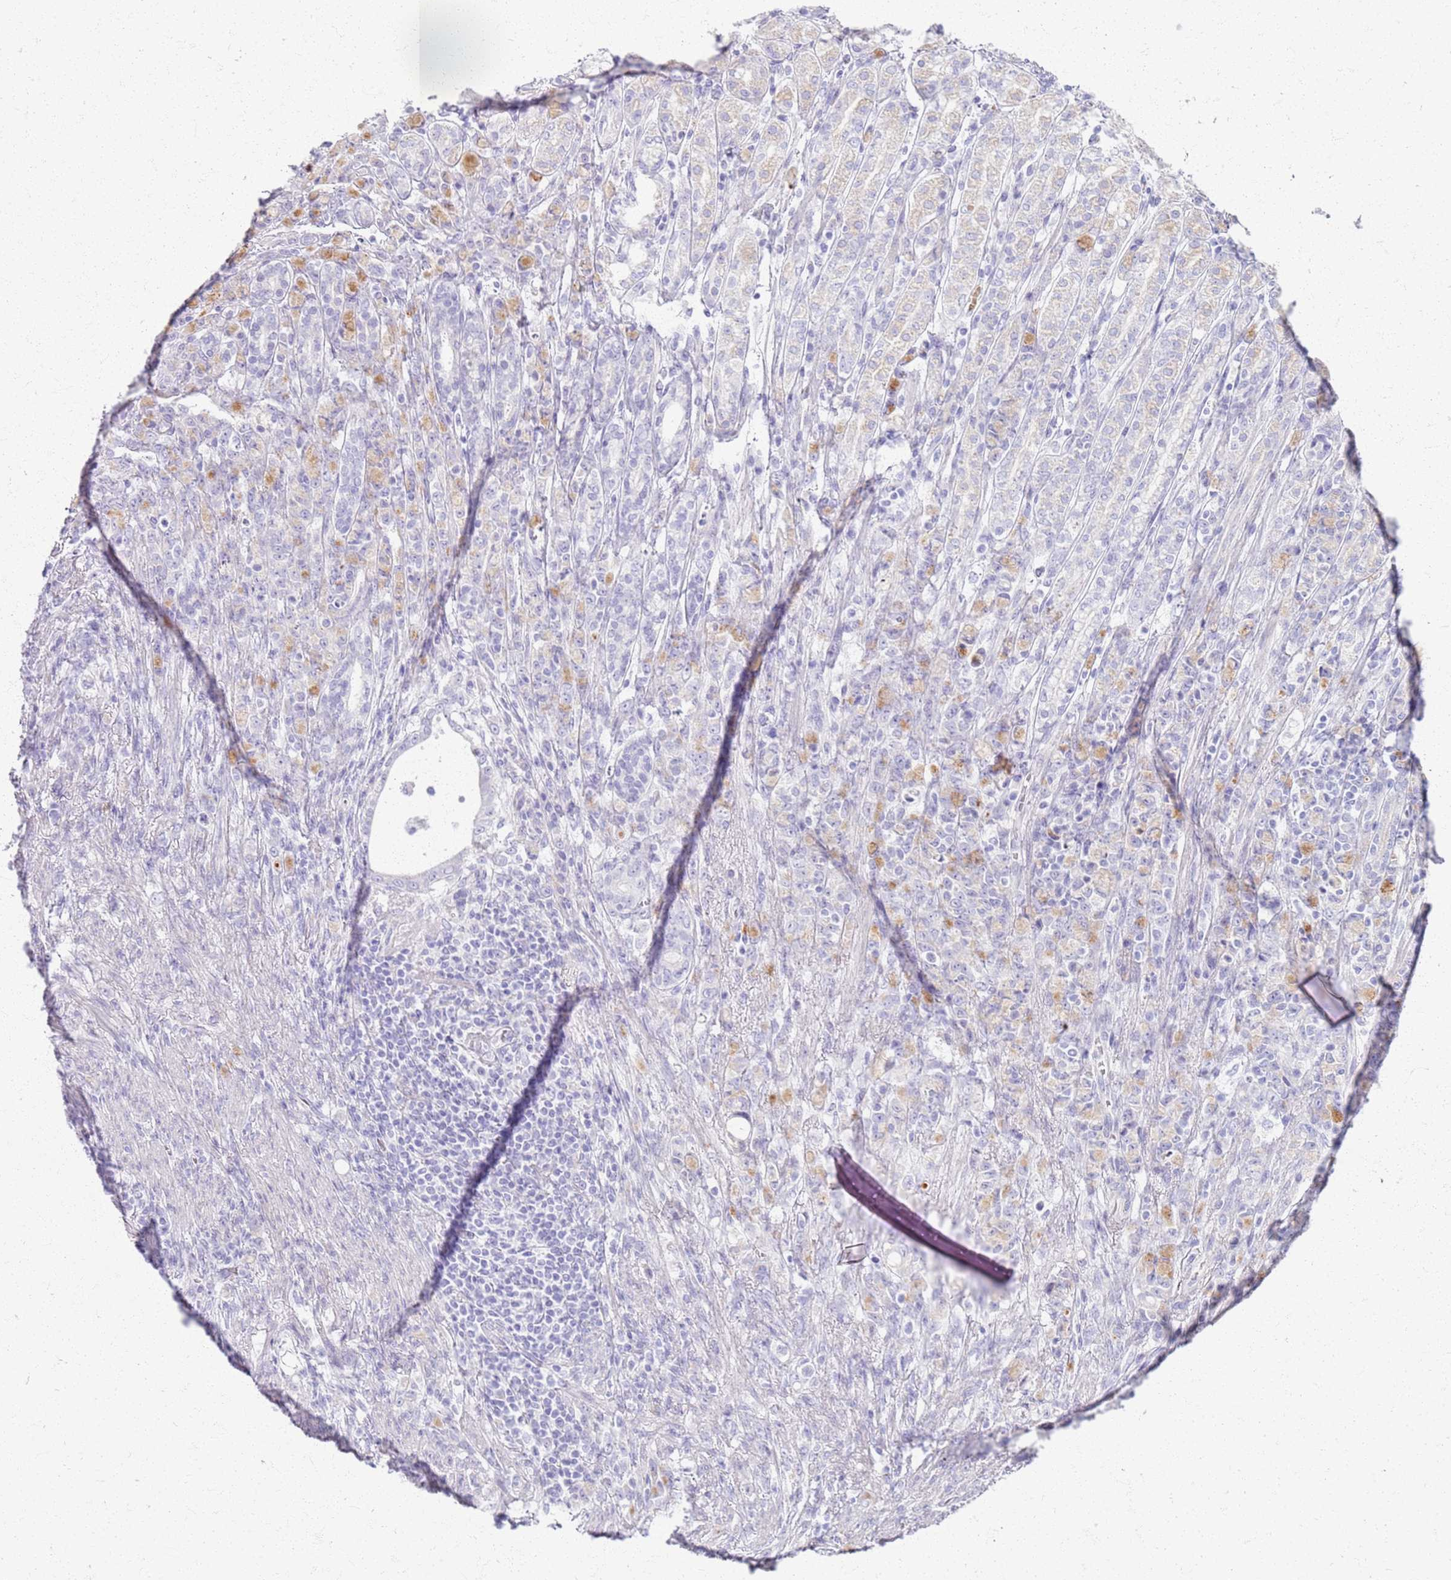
{"staining": {"intensity": "negative", "quantity": "none", "location": "none"}, "tissue": "stomach cancer", "cell_type": "Tumor cells", "image_type": "cancer", "snomed": [{"axis": "morphology", "description": "Adenocarcinoma, NOS"}, {"axis": "topography", "description": "Stomach"}], "caption": "The immunohistochemistry (IHC) image has no significant positivity in tumor cells of stomach adenocarcinoma tissue.", "gene": "CSRP3", "patient": {"sex": "female", "age": 79}}